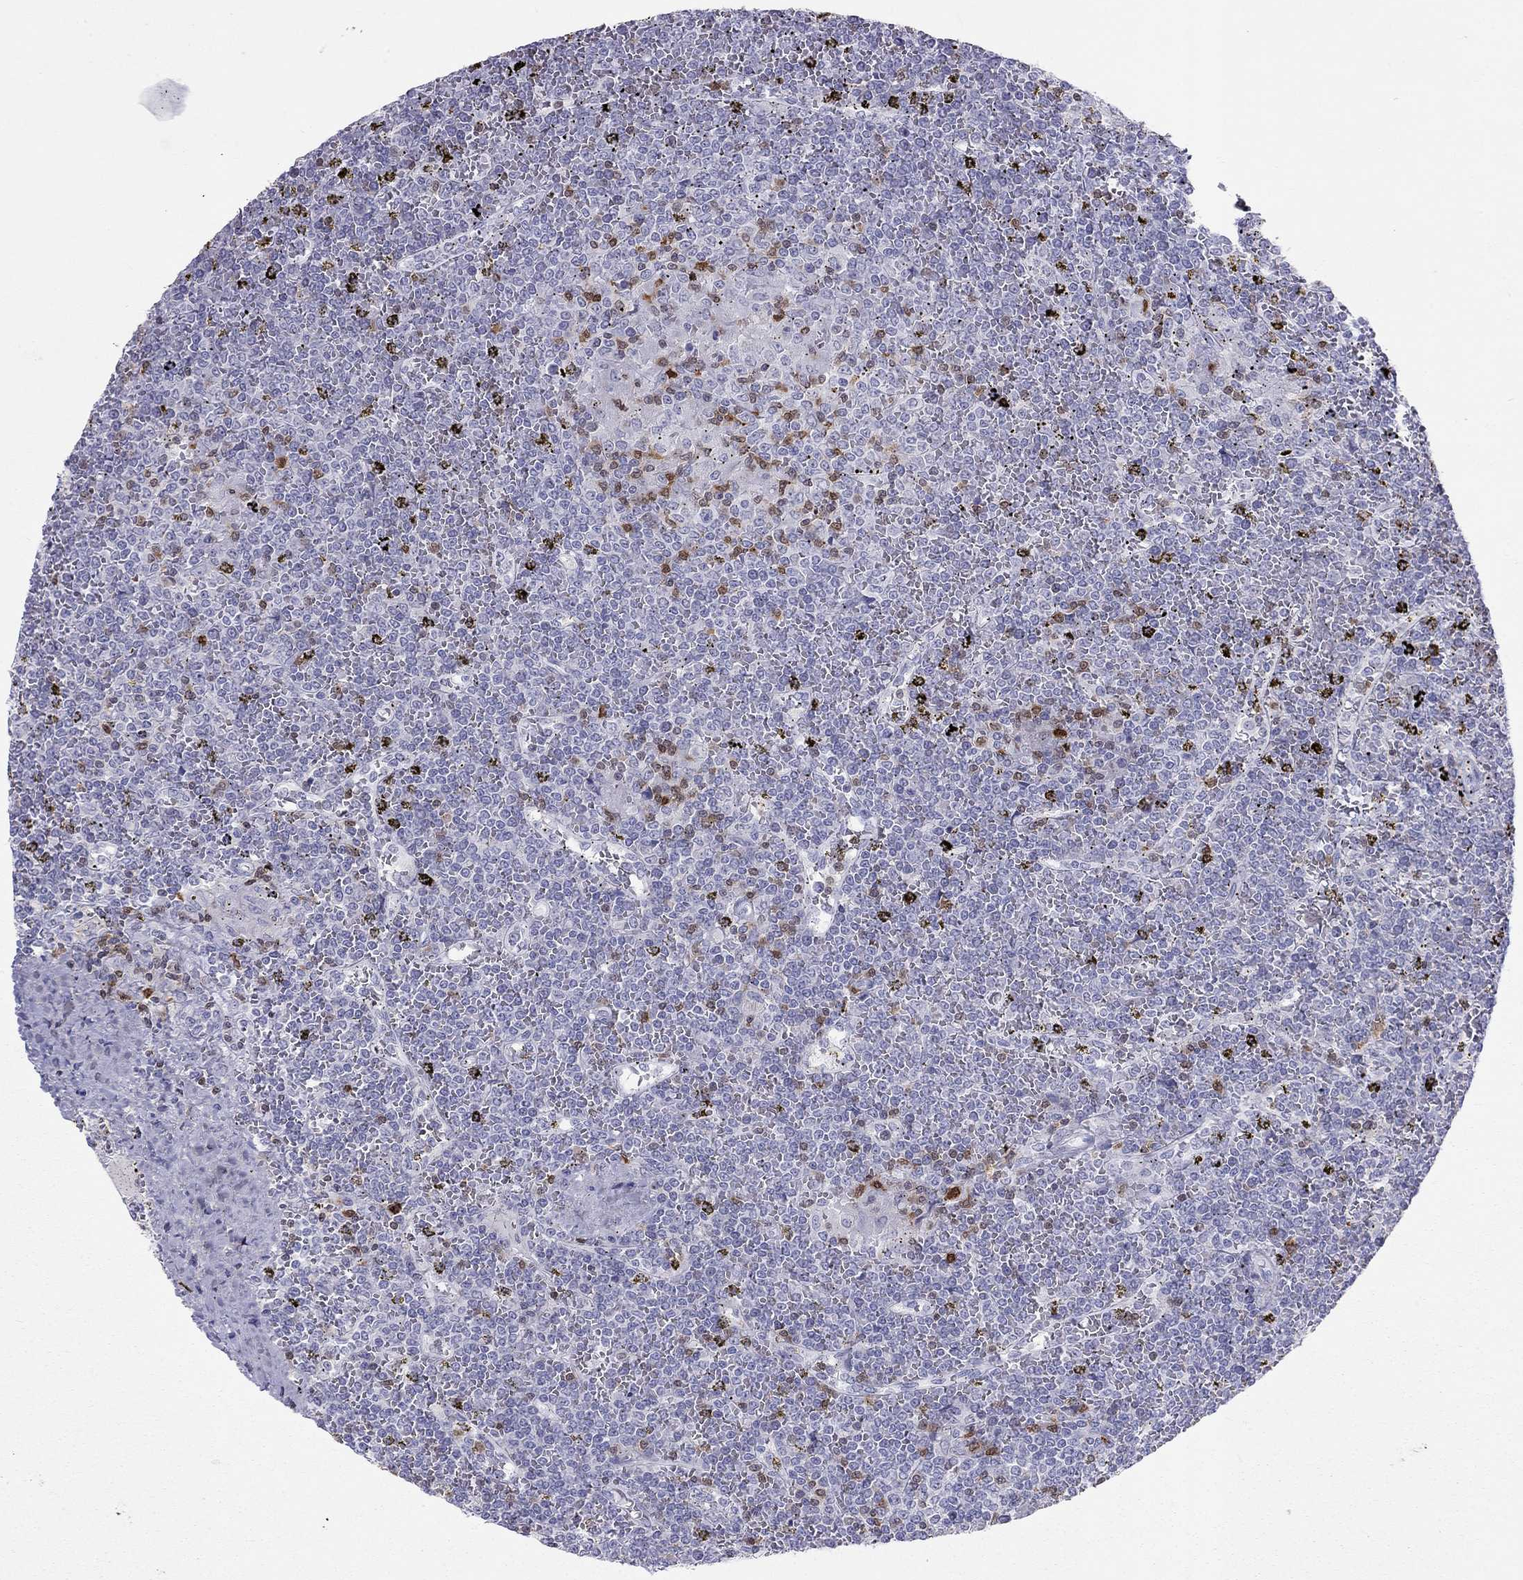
{"staining": {"intensity": "negative", "quantity": "none", "location": "none"}, "tissue": "lymphoma", "cell_type": "Tumor cells", "image_type": "cancer", "snomed": [{"axis": "morphology", "description": "Malignant lymphoma, non-Hodgkin's type, Low grade"}, {"axis": "topography", "description": "Spleen"}], "caption": "Immunohistochemistry (IHC) of lymphoma exhibits no expression in tumor cells. (Immunohistochemistry (IHC), brightfield microscopy, high magnification).", "gene": "SH2D2A", "patient": {"sex": "female", "age": 19}}